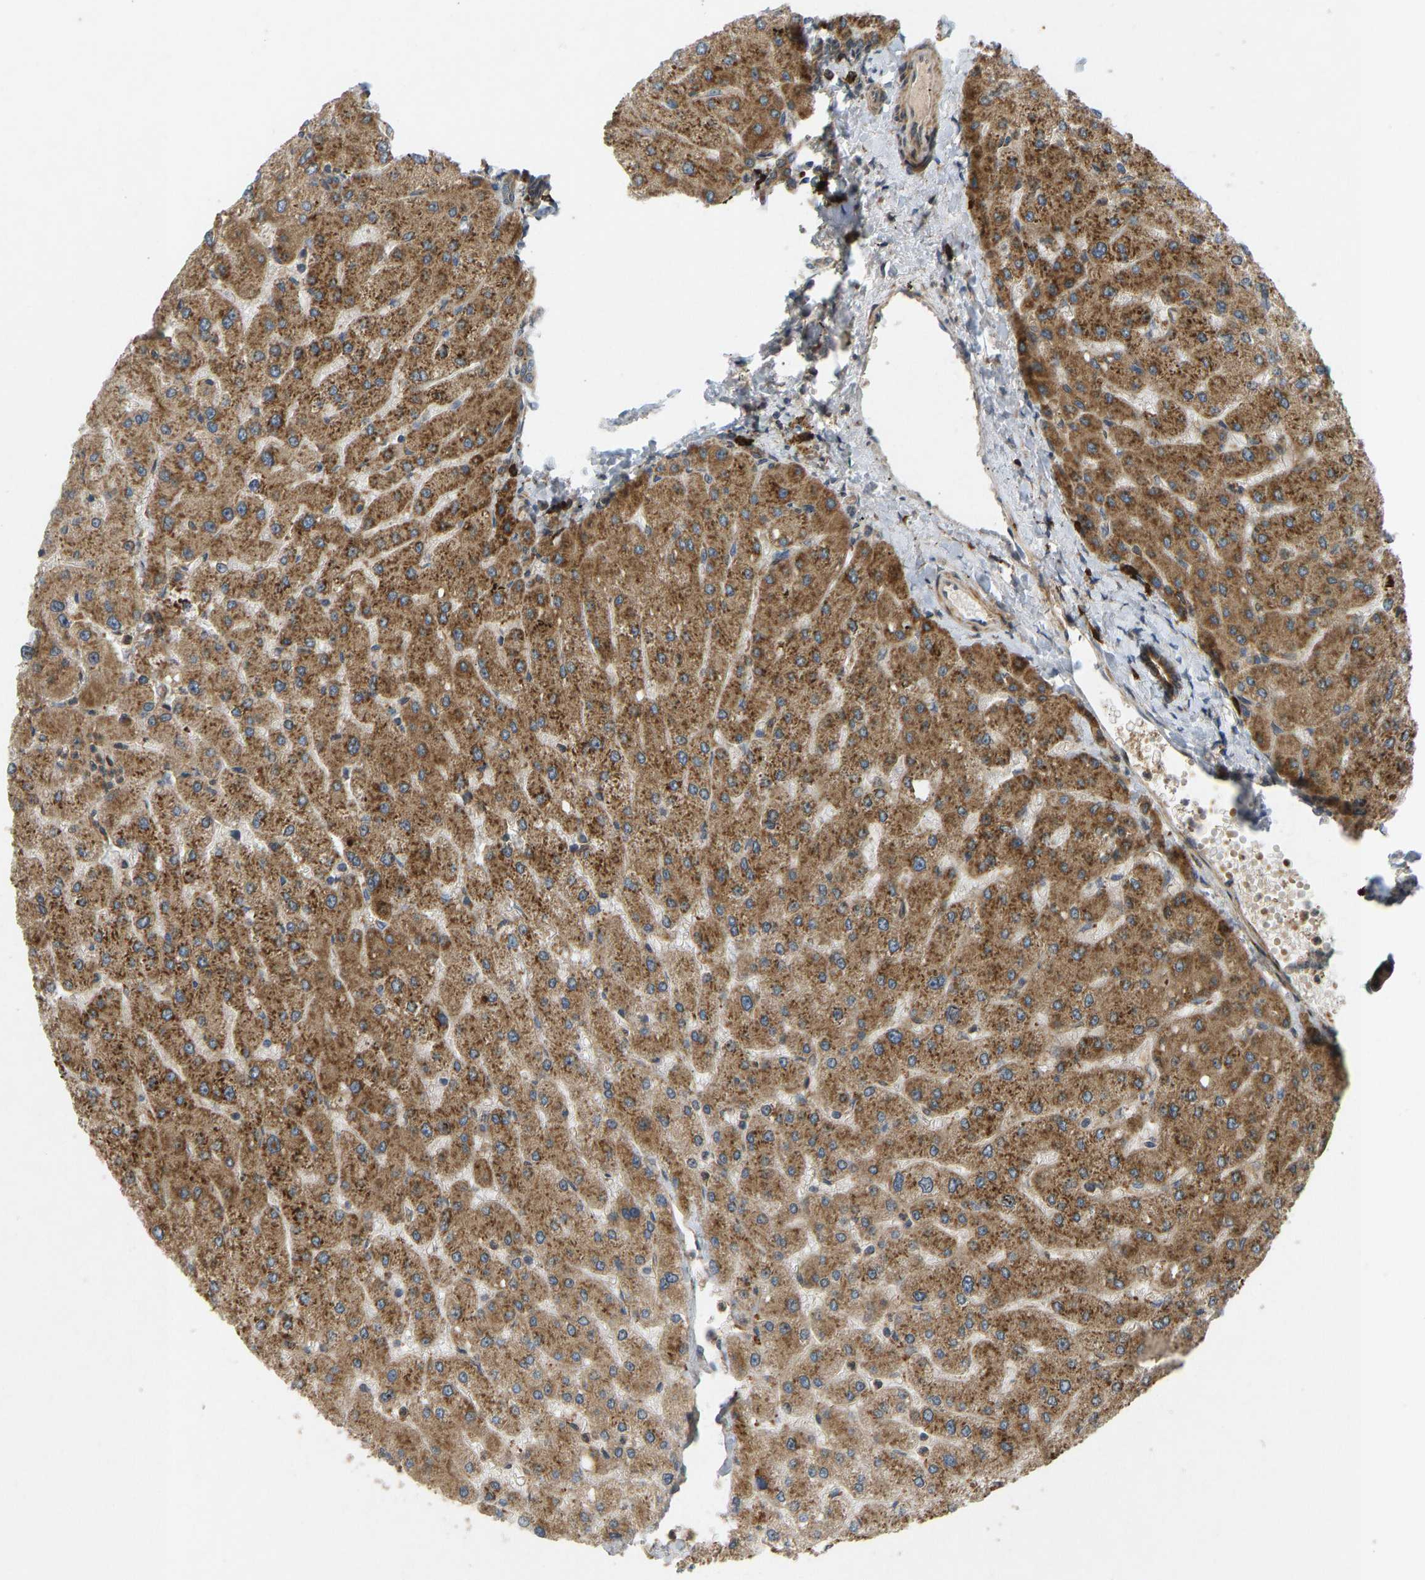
{"staining": {"intensity": "strong", "quantity": ">75%", "location": "cytoplasmic/membranous"}, "tissue": "liver", "cell_type": "Cholangiocytes", "image_type": "normal", "snomed": [{"axis": "morphology", "description": "Normal tissue, NOS"}, {"axis": "topography", "description": "Liver"}], "caption": "Immunohistochemical staining of normal liver reveals strong cytoplasmic/membranous protein staining in about >75% of cholangiocytes. The staining is performed using DAB (3,3'-diaminobenzidine) brown chromogen to label protein expression. The nuclei are counter-stained blue using hematoxylin.", "gene": "RPN2", "patient": {"sex": "male", "age": 55}}